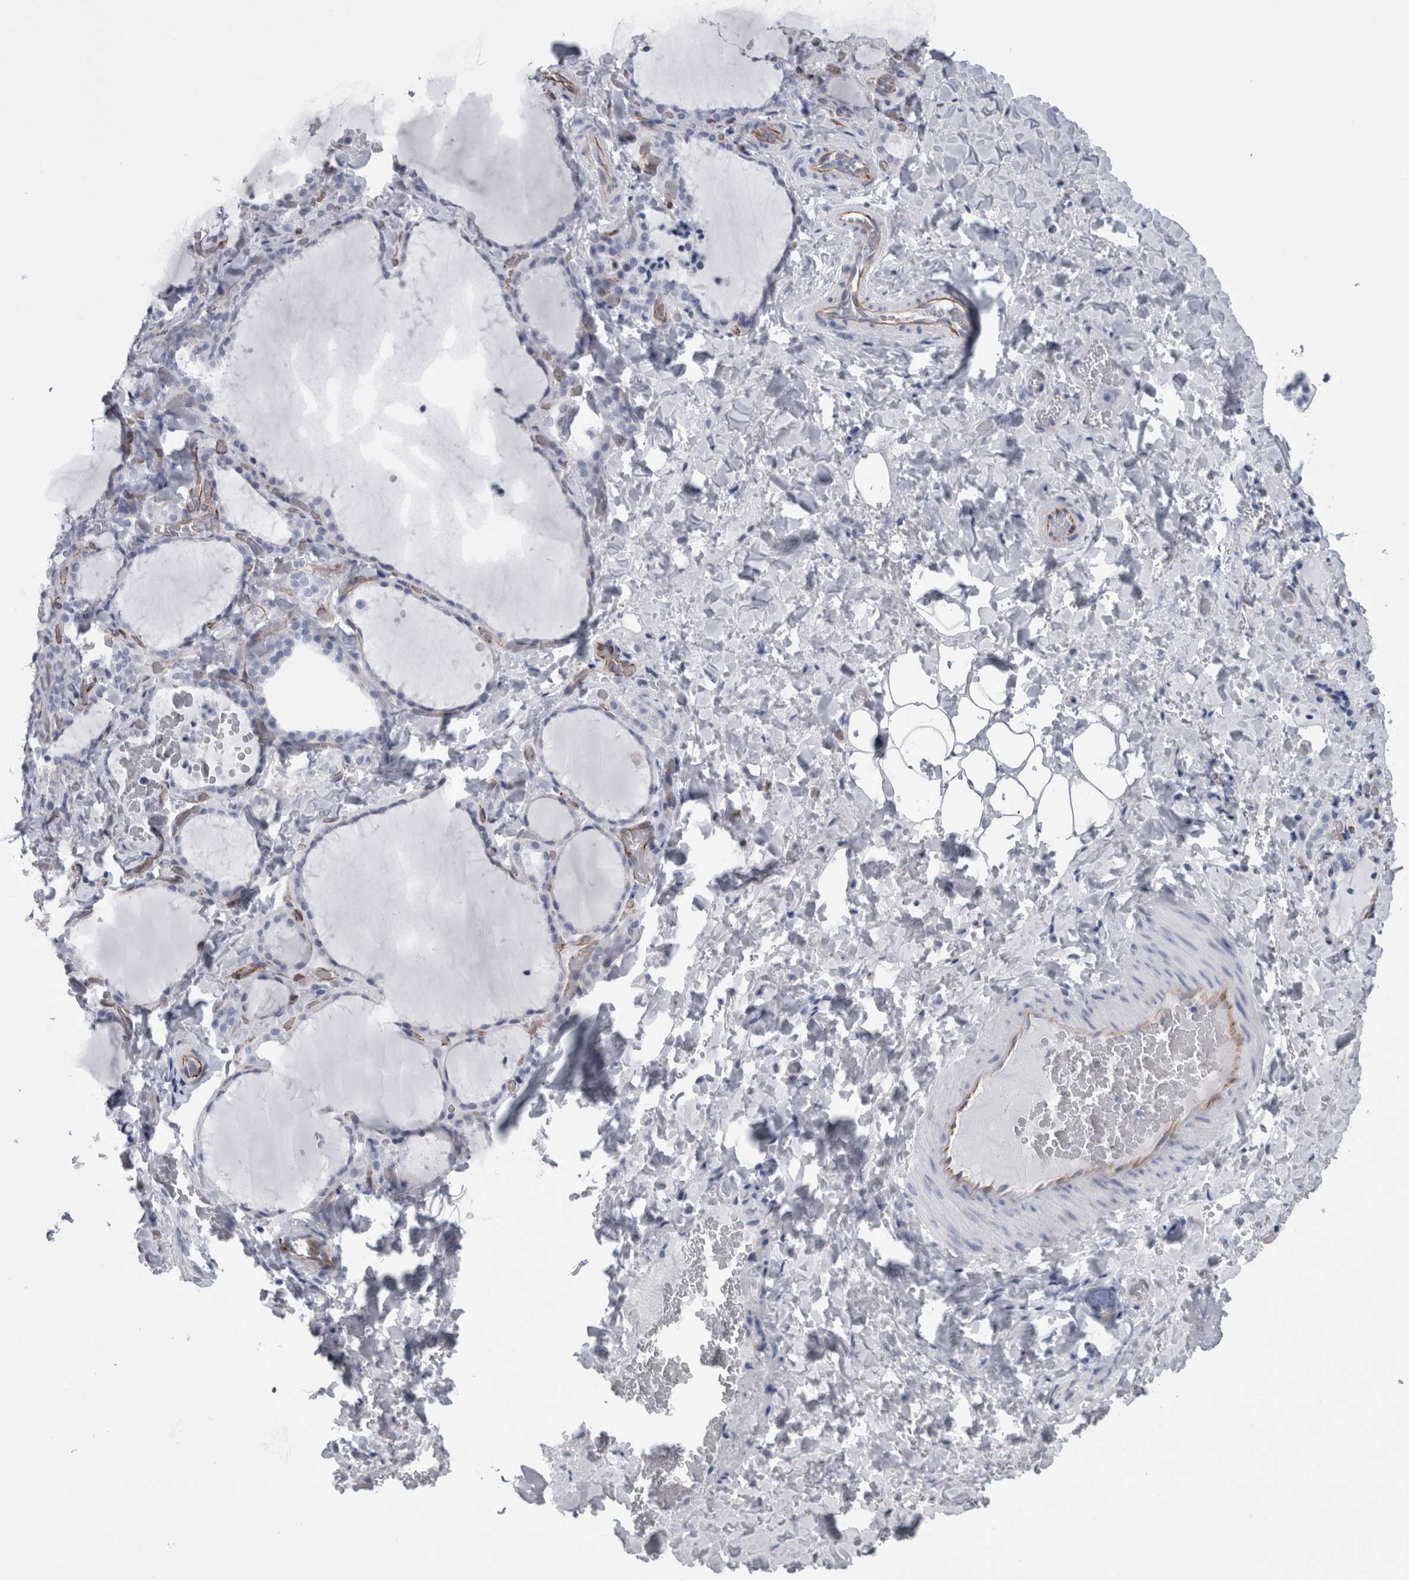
{"staining": {"intensity": "negative", "quantity": "none", "location": "none"}, "tissue": "thyroid gland", "cell_type": "Glandular cells", "image_type": "normal", "snomed": [{"axis": "morphology", "description": "Normal tissue, NOS"}, {"axis": "topography", "description": "Thyroid gland"}], "caption": "The histopathology image demonstrates no staining of glandular cells in benign thyroid gland. Nuclei are stained in blue.", "gene": "VWDE", "patient": {"sex": "female", "age": 22}}